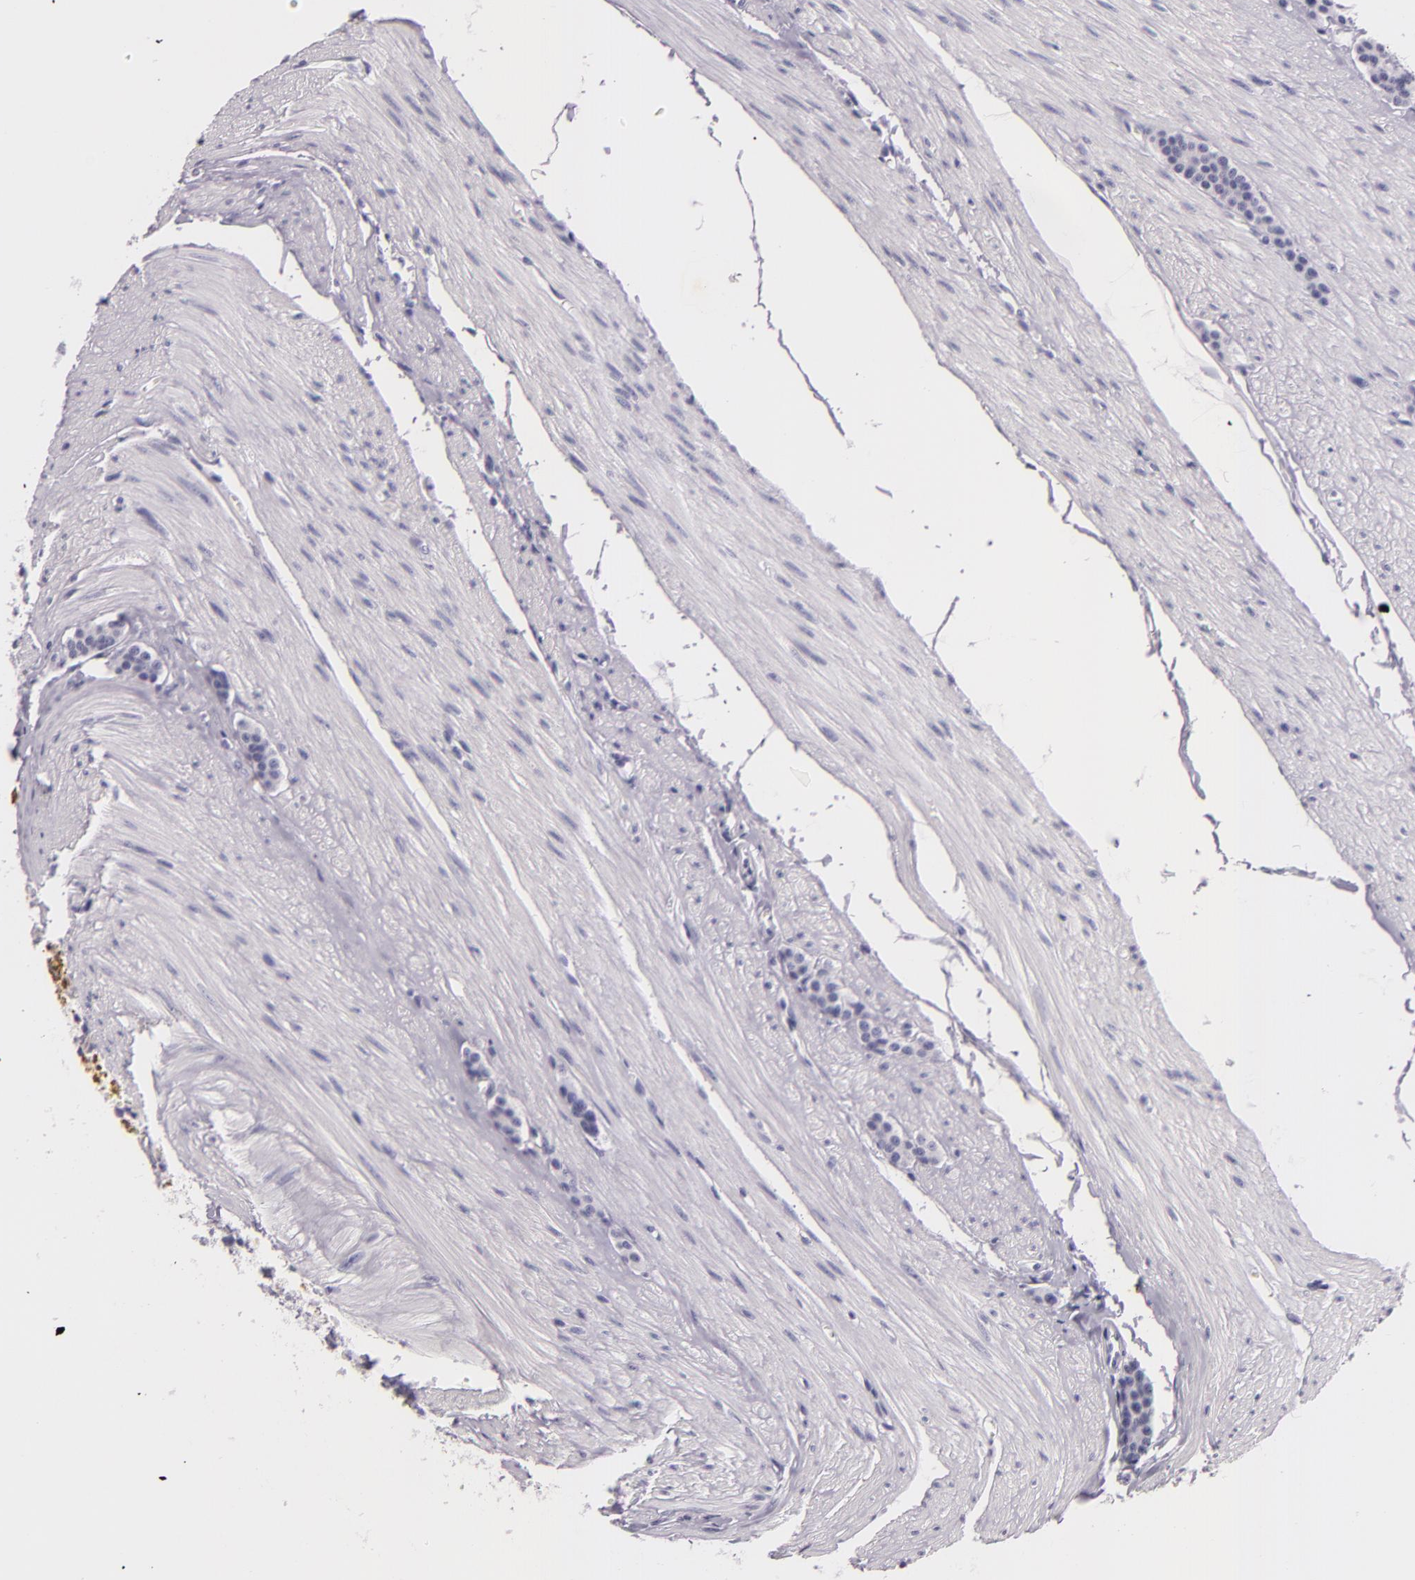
{"staining": {"intensity": "negative", "quantity": "none", "location": "none"}, "tissue": "carcinoid", "cell_type": "Tumor cells", "image_type": "cancer", "snomed": [{"axis": "morphology", "description": "Carcinoid, malignant, NOS"}, {"axis": "topography", "description": "Small intestine"}], "caption": "The immunohistochemistry micrograph has no significant positivity in tumor cells of malignant carcinoid tissue. (Stains: DAB immunohistochemistry (IHC) with hematoxylin counter stain, Microscopy: brightfield microscopy at high magnification).", "gene": "DLG4", "patient": {"sex": "male", "age": 60}}